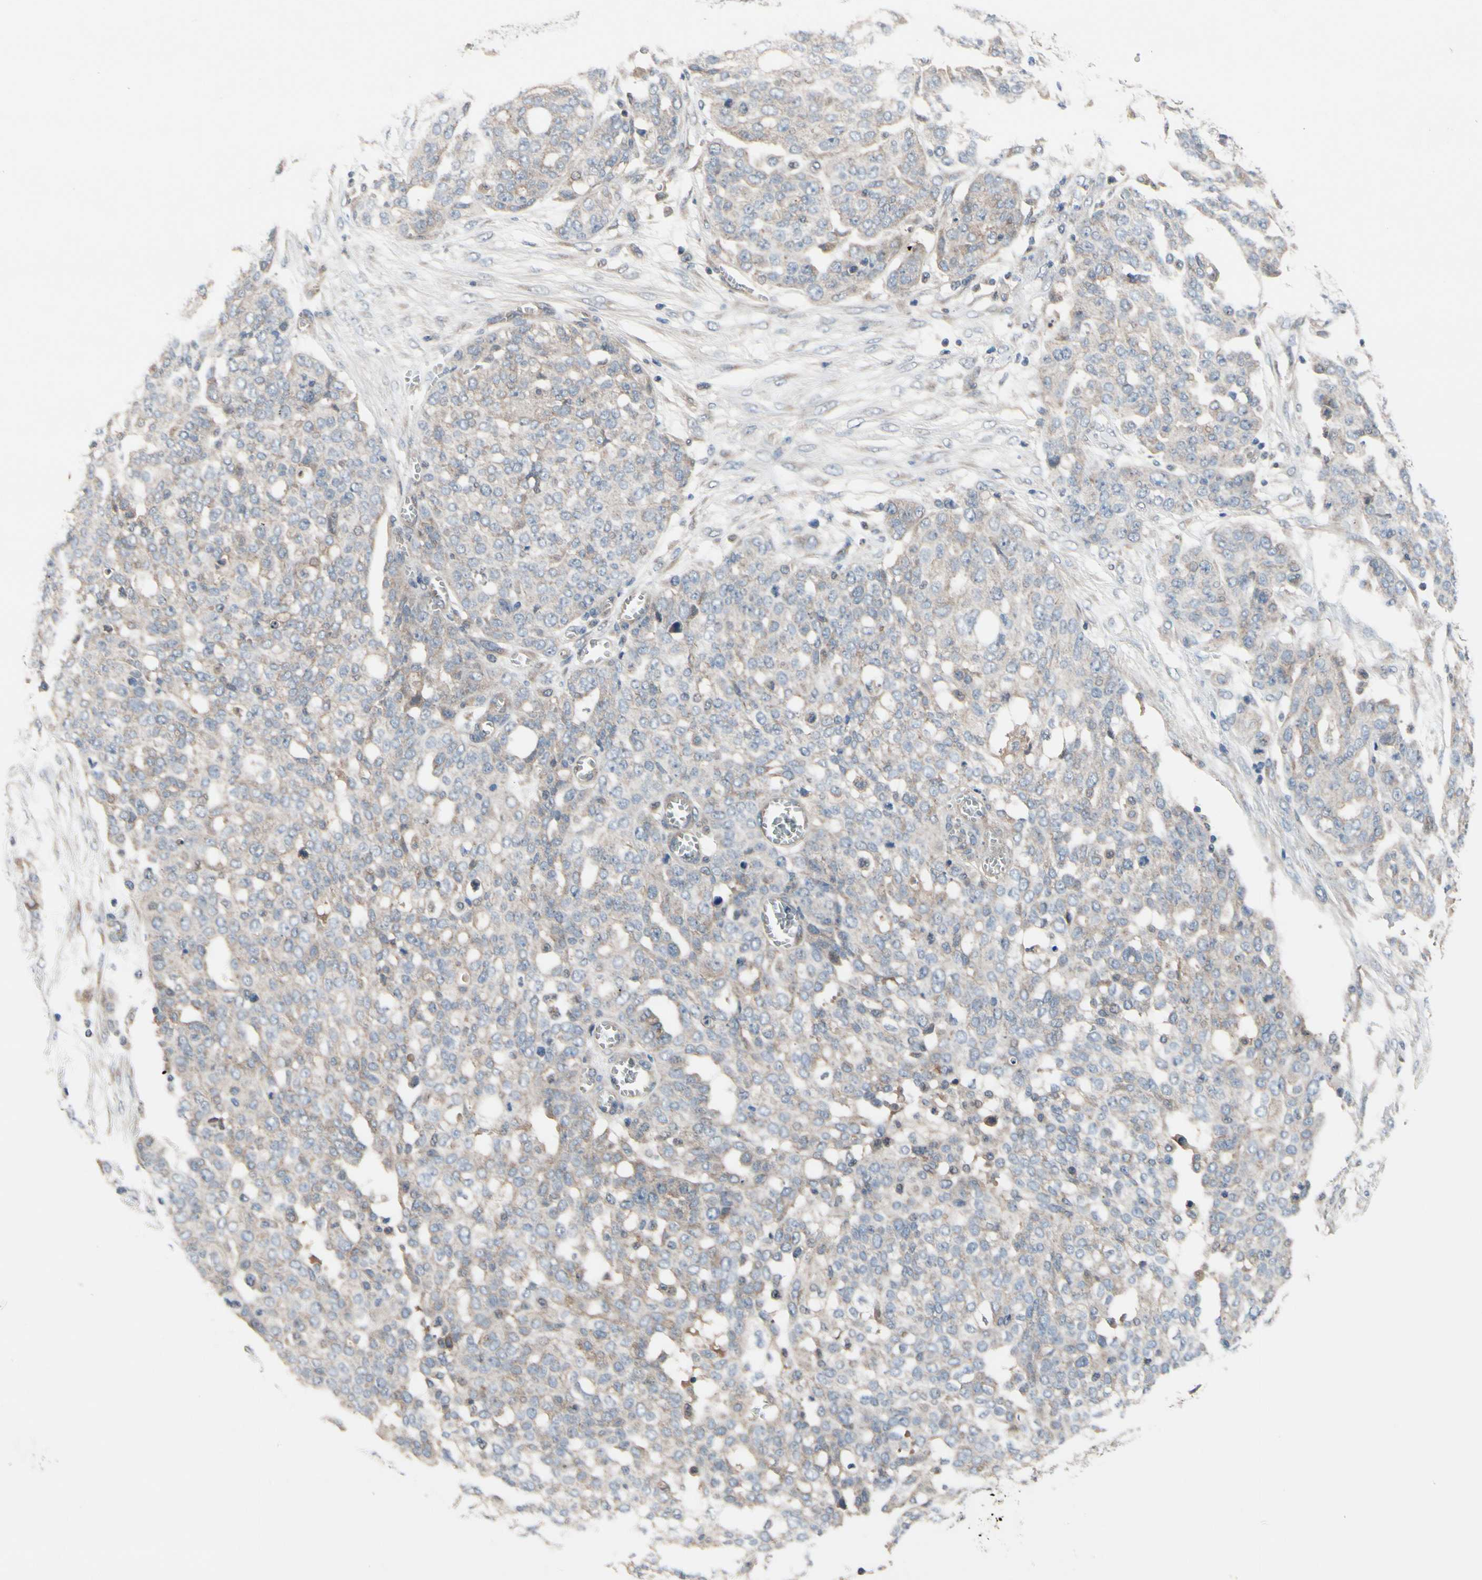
{"staining": {"intensity": "weak", "quantity": "25%-75%", "location": "cytoplasmic/membranous"}, "tissue": "ovarian cancer", "cell_type": "Tumor cells", "image_type": "cancer", "snomed": [{"axis": "morphology", "description": "Cystadenocarcinoma, serous, NOS"}, {"axis": "topography", "description": "Soft tissue"}, {"axis": "topography", "description": "Ovary"}], "caption": "The photomicrograph demonstrates a brown stain indicating the presence of a protein in the cytoplasmic/membranous of tumor cells in ovarian cancer (serous cystadenocarcinoma).", "gene": "ICAM5", "patient": {"sex": "female", "age": 57}}